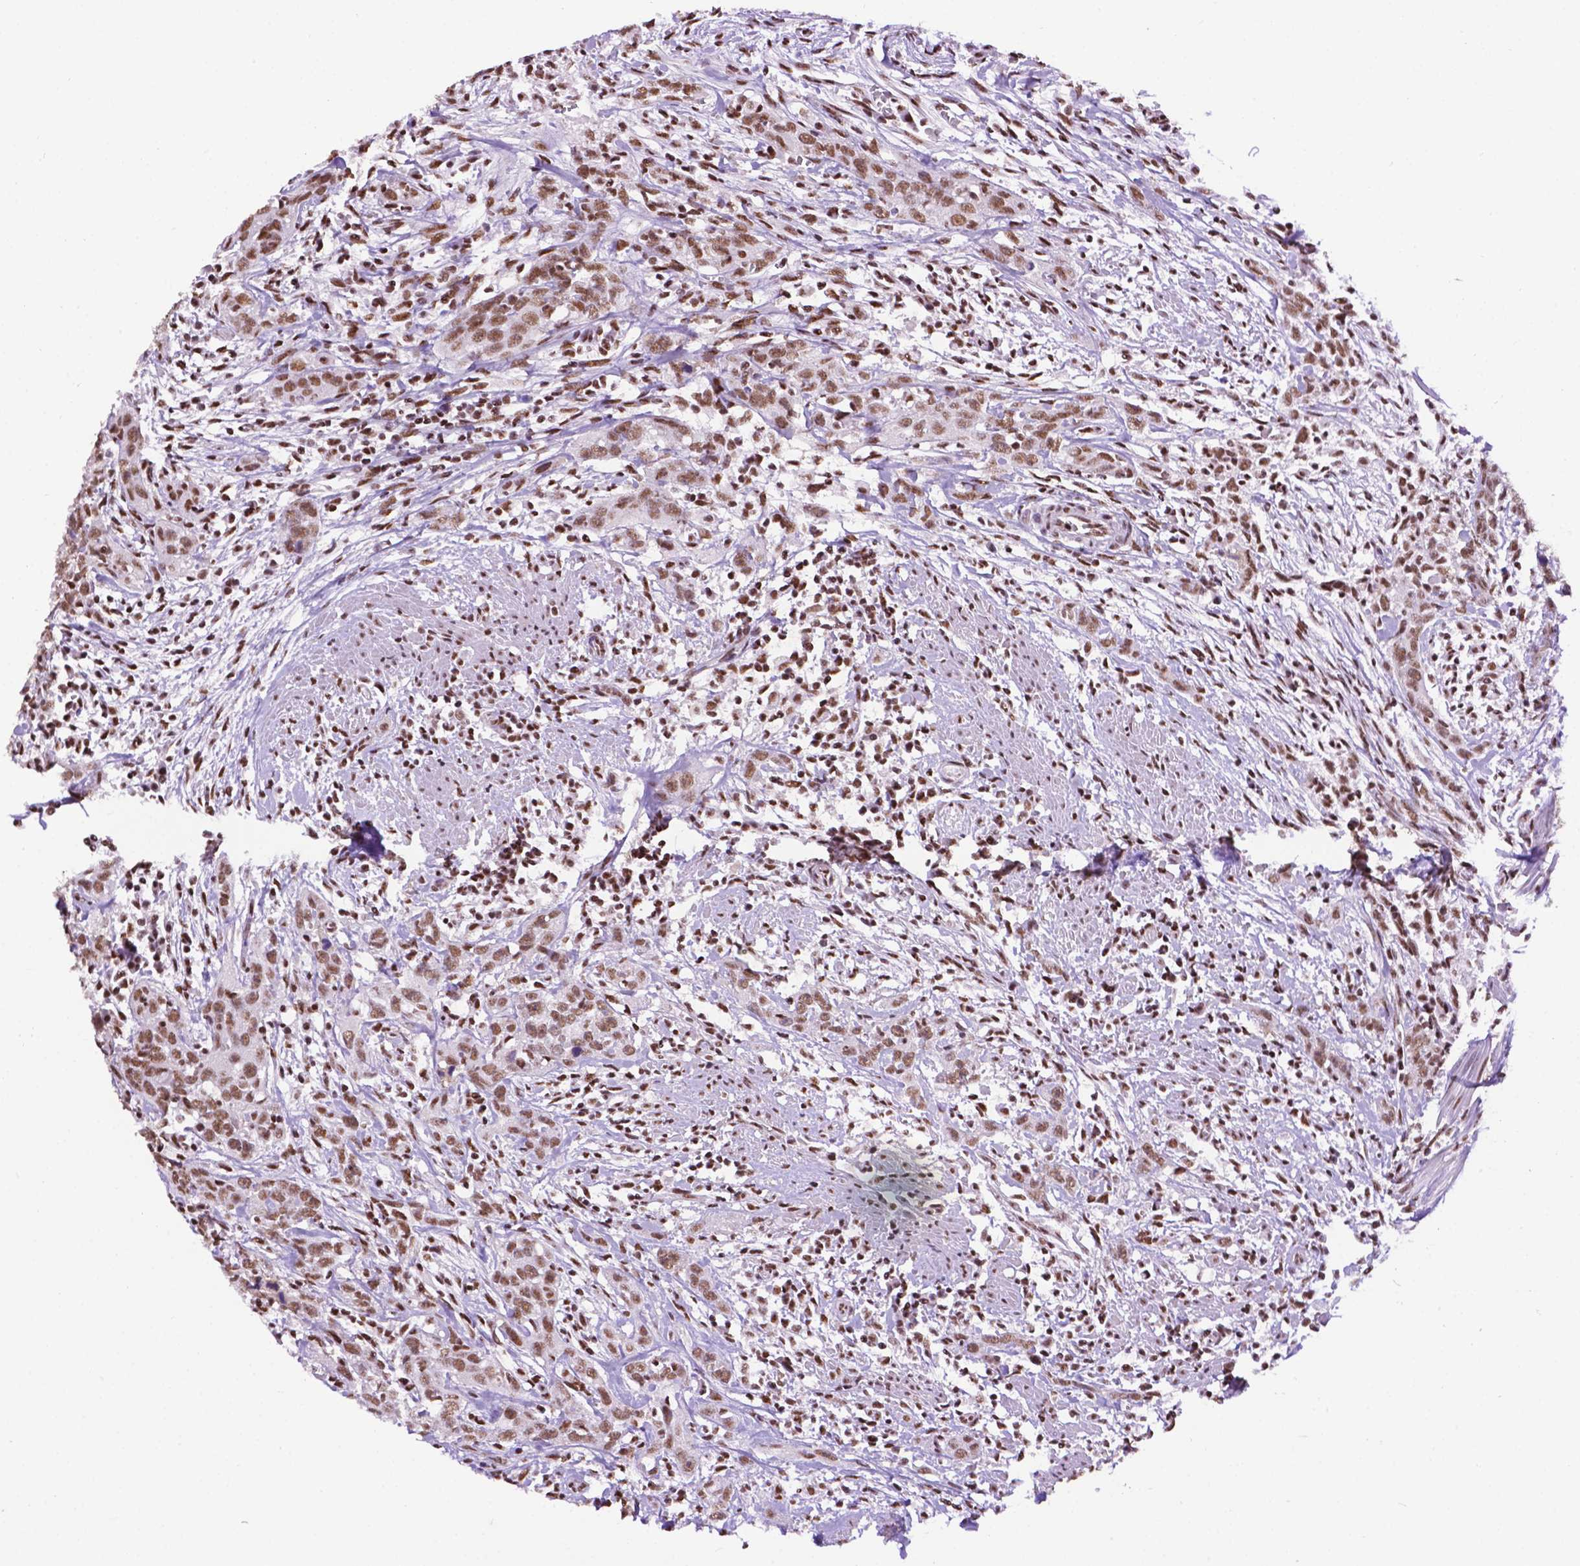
{"staining": {"intensity": "moderate", "quantity": ">75%", "location": "nuclear"}, "tissue": "urothelial cancer", "cell_type": "Tumor cells", "image_type": "cancer", "snomed": [{"axis": "morphology", "description": "Urothelial carcinoma, High grade"}, {"axis": "topography", "description": "Urinary bladder"}], "caption": "A micrograph of human high-grade urothelial carcinoma stained for a protein shows moderate nuclear brown staining in tumor cells.", "gene": "CCAR2", "patient": {"sex": "male", "age": 83}}